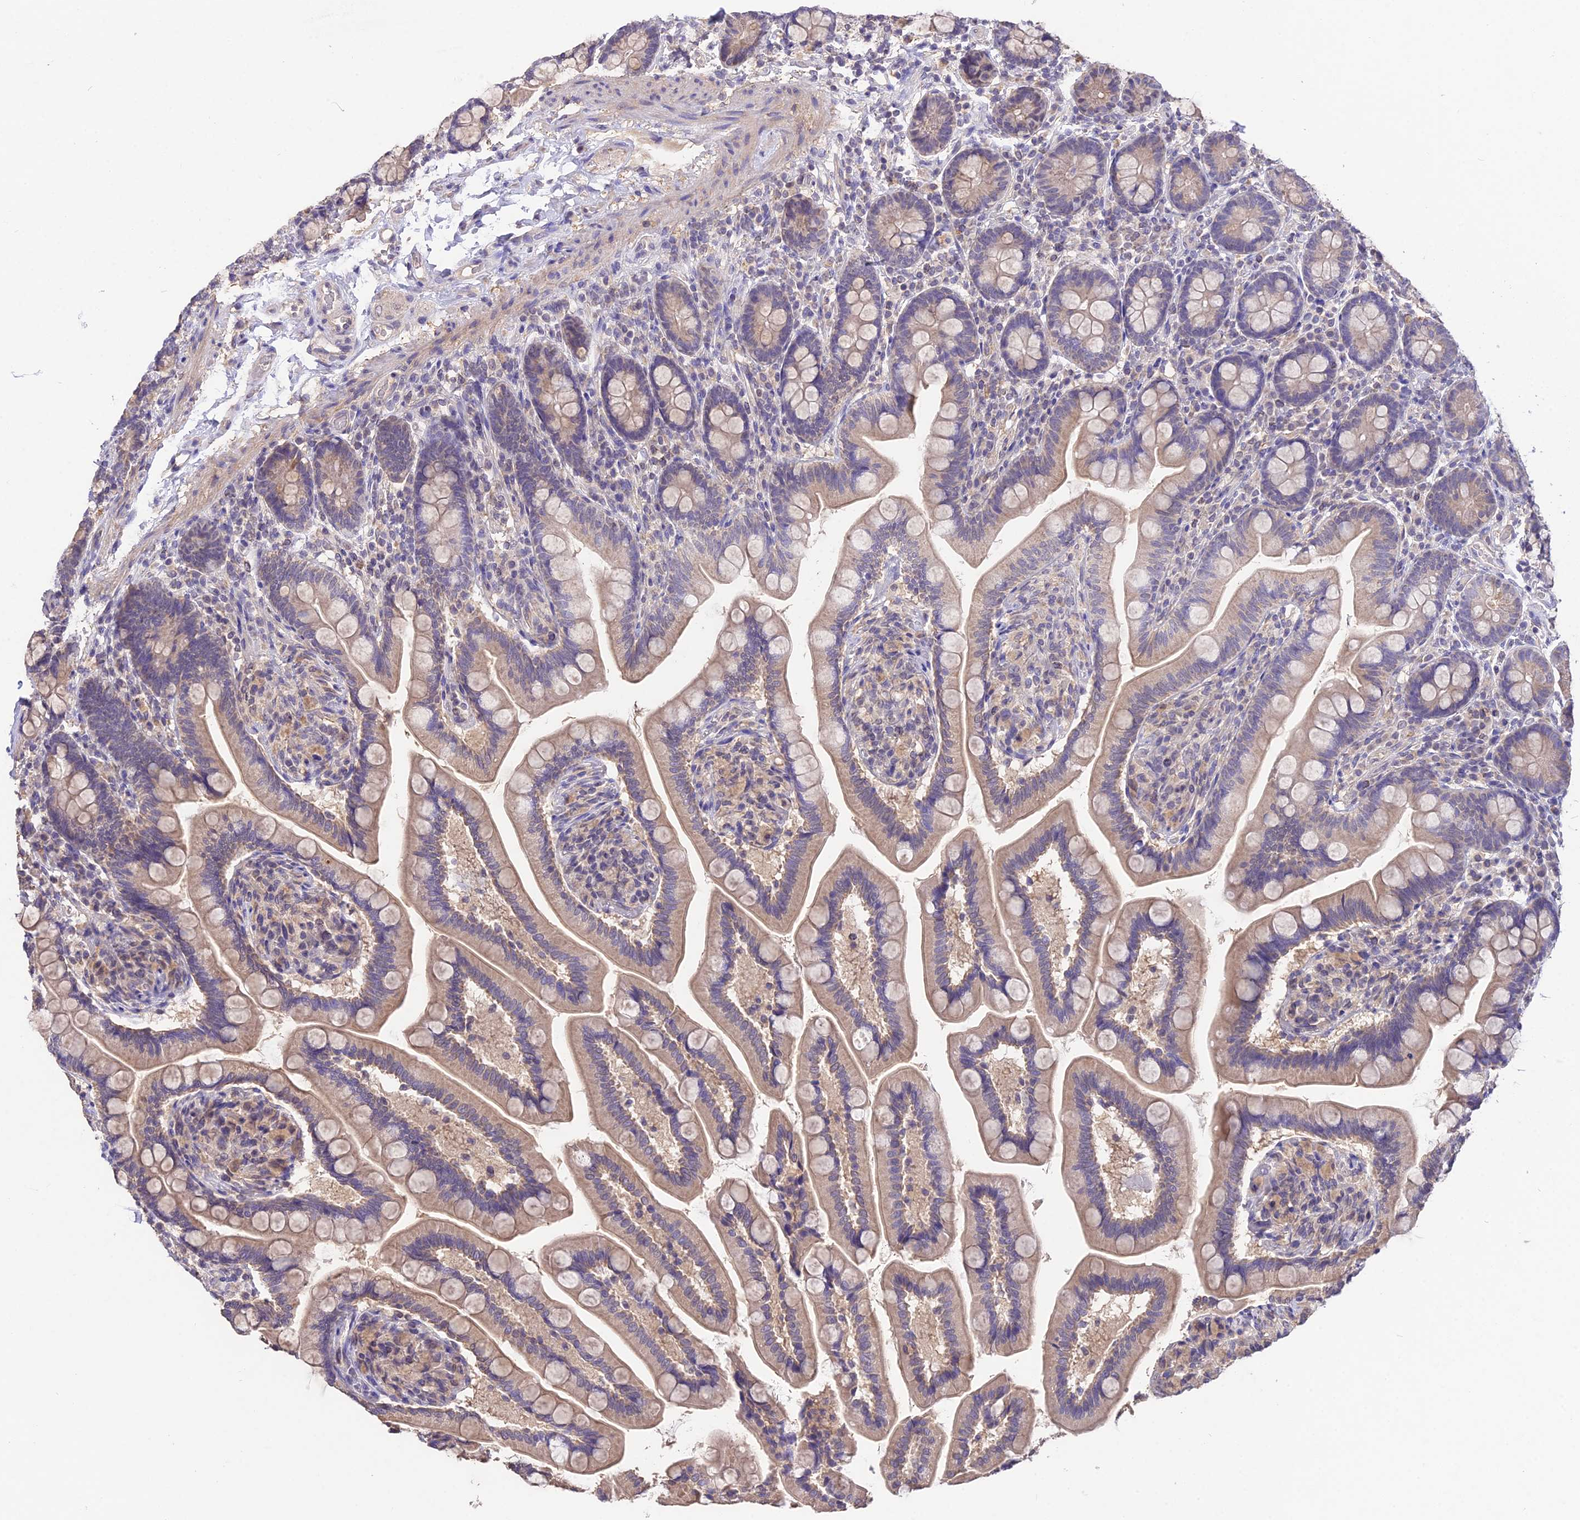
{"staining": {"intensity": "weak", "quantity": ">75%", "location": "cytoplasmic/membranous"}, "tissue": "small intestine", "cell_type": "Glandular cells", "image_type": "normal", "snomed": [{"axis": "morphology", "description": "Normal tissue, NOS"}, {"axis": "topography", "description": "Small intestine"}], "caption": "Brown immunohistochemical staining in normal small intestine displays weak cytoplasmic/membranous staining in about >75% of glandular cells.", "gene": "PGK1", "patient": {"sex": "female", "age": 64}}